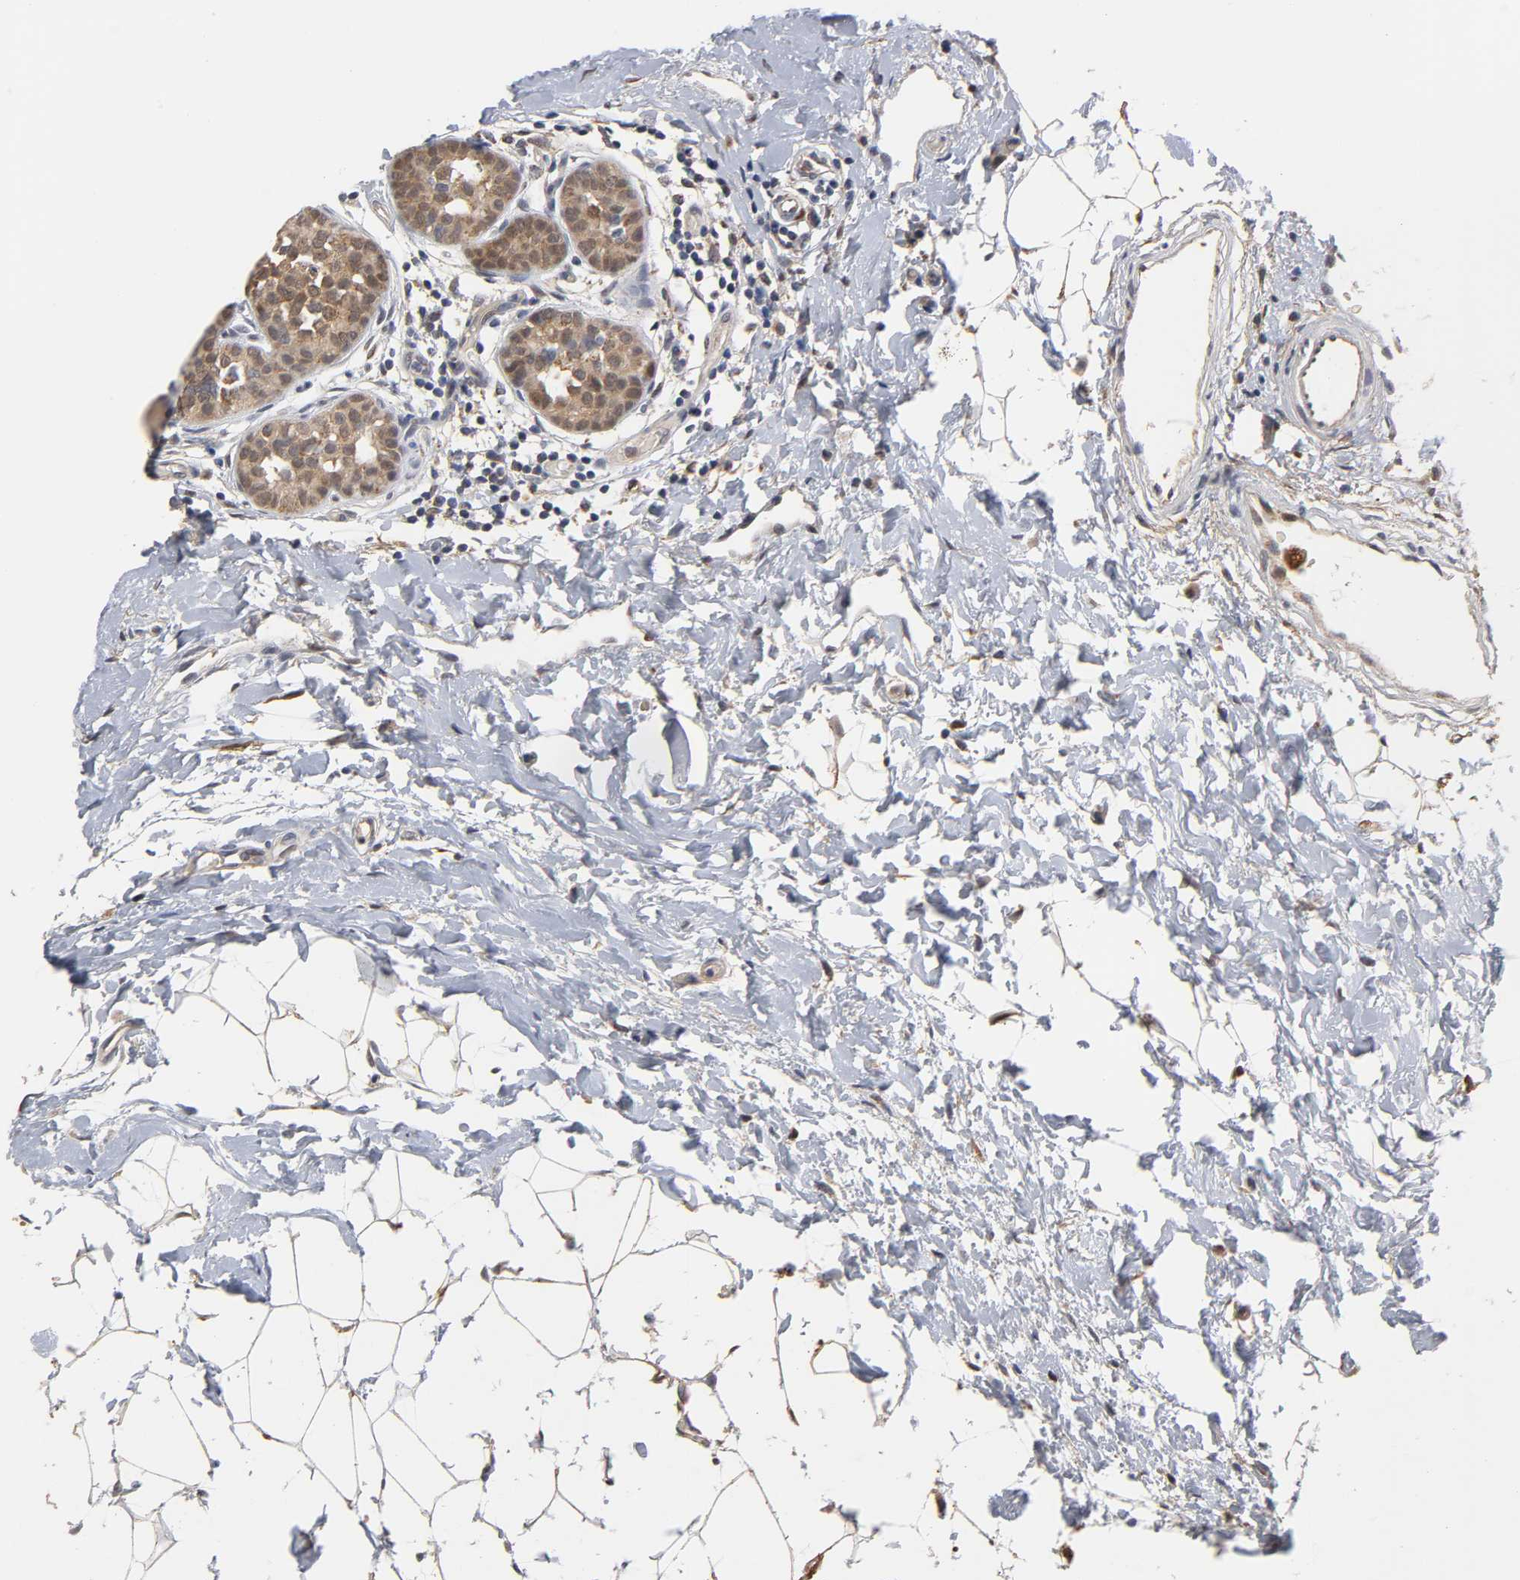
{"staining": {"intensity": "strong", "quantity": ">75%", "location": "cytoplasmic/membranous,nuclear"}, "tissue": "breast cancer", "cell_type": "Tumor cells", "image_type": "cancer", "snomed": [{"axis": "morphology", "description": "Lobular carcinoma, in situ"}, {"axis": "morphology", "description": "Lobular carcinoma"}, {"axis": "topography", "description": "Breast"}], "caption": "Immunohistochemistry staining of breast cancer (lobular carcinoma), which displays high levels of strong cytoplasmic/membranous and nuclear positivity in about >75% of tumor cells indicating strong cytoplasmic/membranous and nuclear protein positivity. The staining was performed using DAB (3,3'-diaminobenzidine) (brown) for protein detection and nuclei were counterstained in hematoxylin (blue).", "gene": "GSTZ1", "patient": {"sex": "female", "age": 41}}